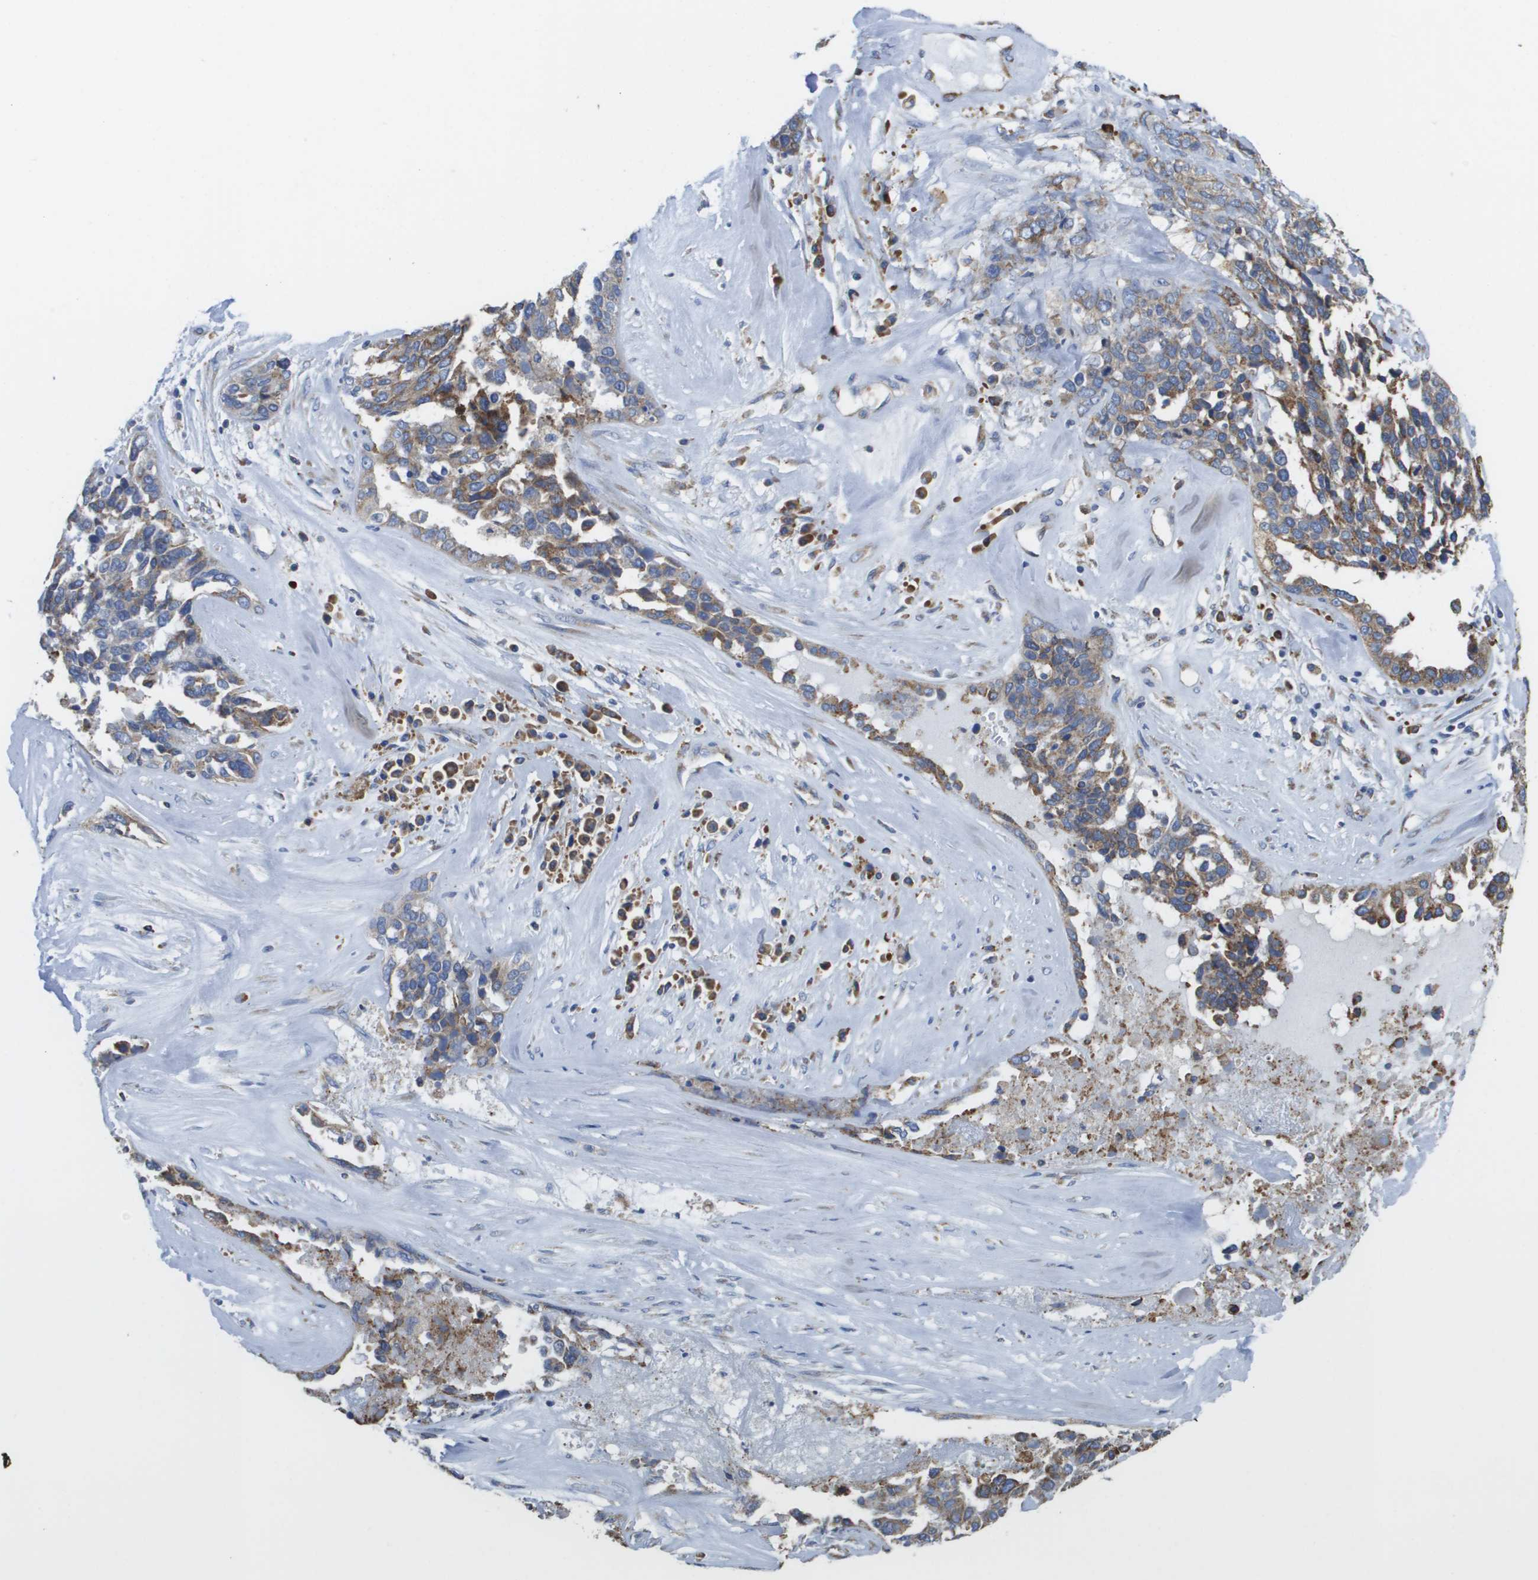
{"staining": {"intensity": "weak", "quantity": ">75%", "location": "cytoplasmic/membranous"}, "tissue": "ovarian cancer", "cell_type": "Tumor cells", "image_type": "cancer", "snomed": [{"axis": "morphology", "description": "Cystadenocarcinoma, serous, NOS"}, {"axis": "topography", "description": "Ovary"}], "caption": "Tumor cells reveal low levels of weak cytoplasmic/membranous staining in approximately >75% of cells in human serous cystadenocarcinoma (ovarian).", "gene": "SDR42E1", "patient": {"sex": "female", "age": 44}}